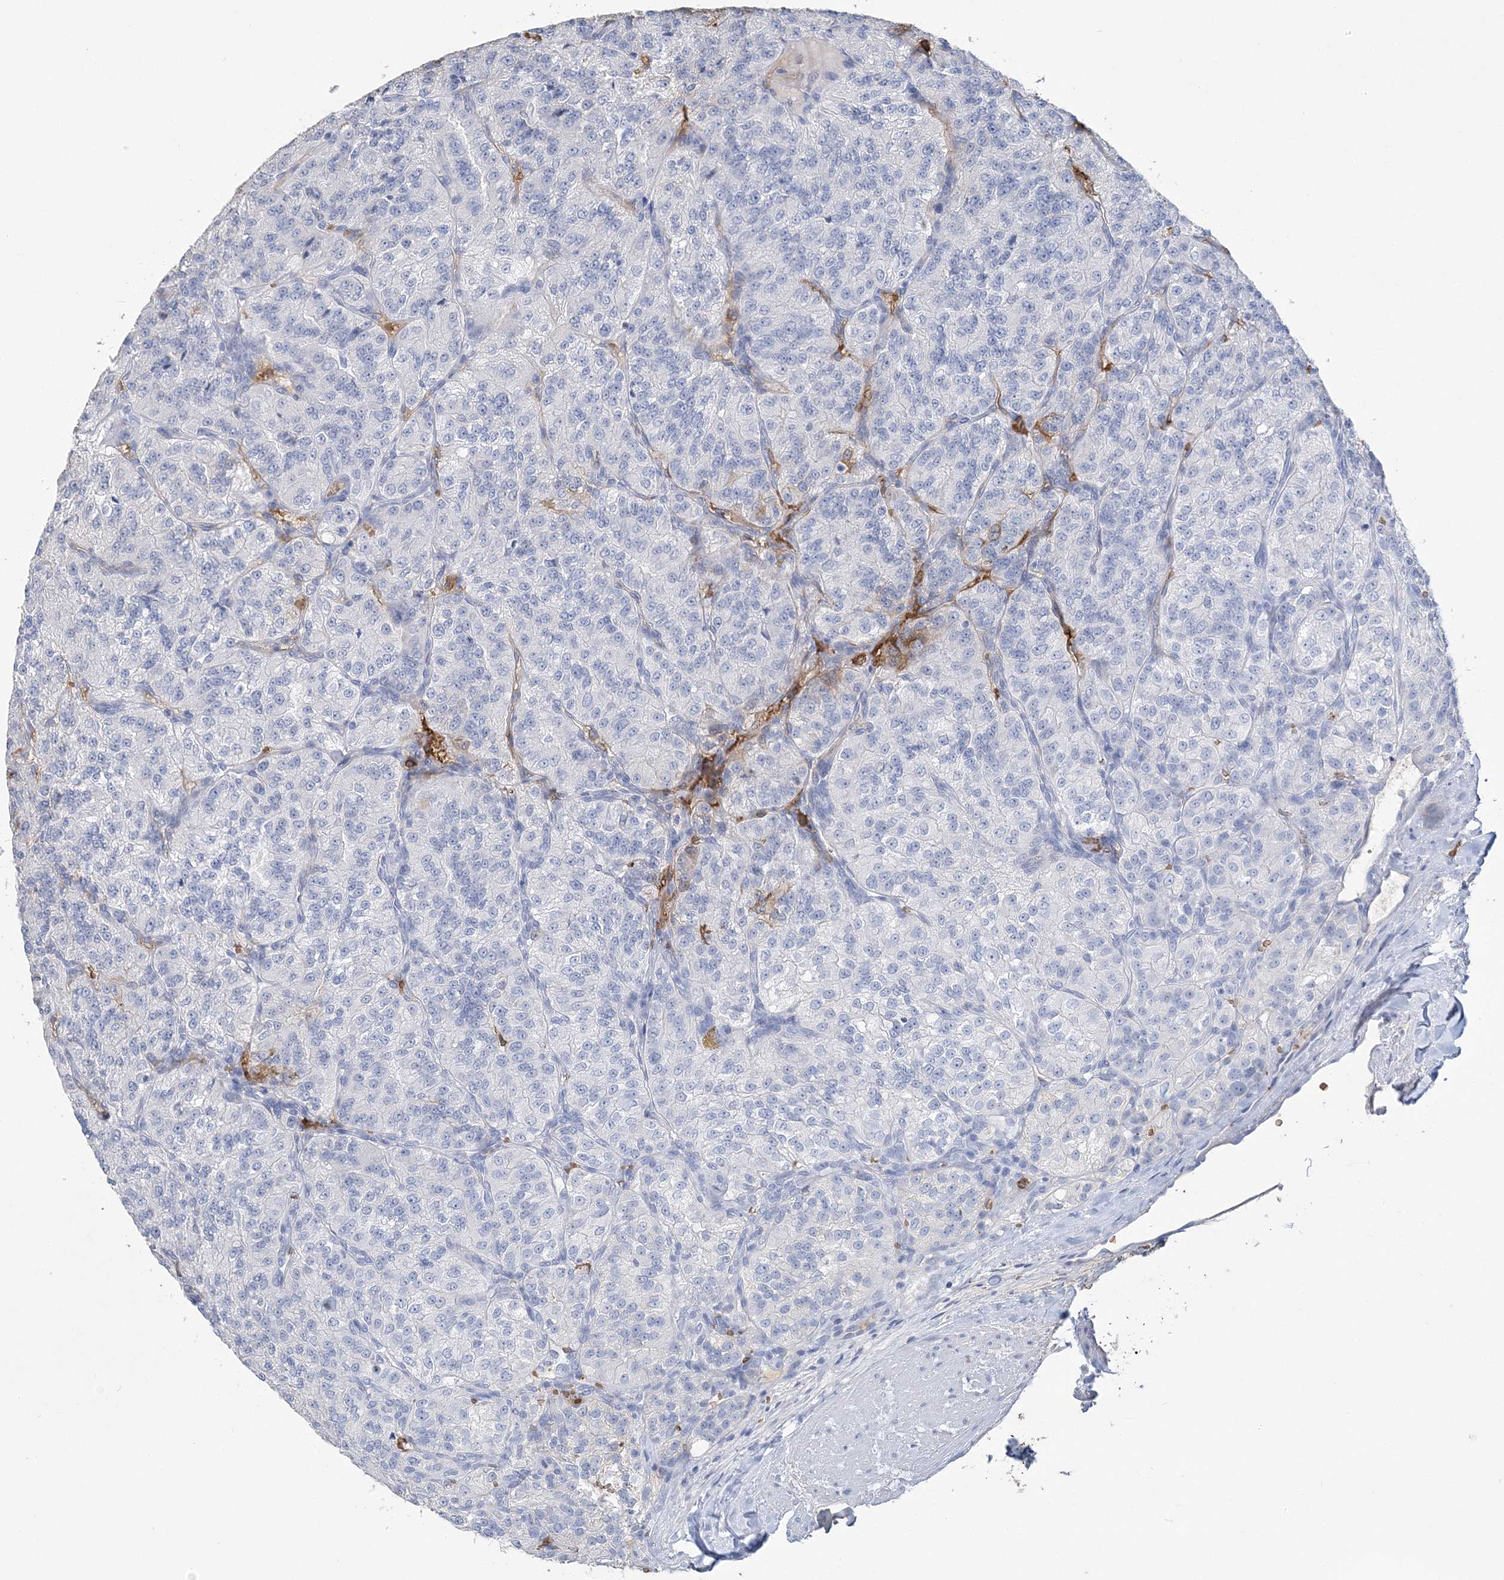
{"staining": {"intensity": "negative", "quantity": "none", "location": "none"}, "tissue": "renal cancer", "cell_type": "Tumor cells", "image_type": "cancer", "snomed": [{"axis": "morphology", "description": "Adenocarcinoma, NOS"}, {"axis": "topography", "description": "Kidney"}], "caption": "An image of adenocarcinoma (renal) stained for a protein displays no brown staining in tumor cells.", "gene": "HBD", "patient": {"sex": "female", "age": 63}}